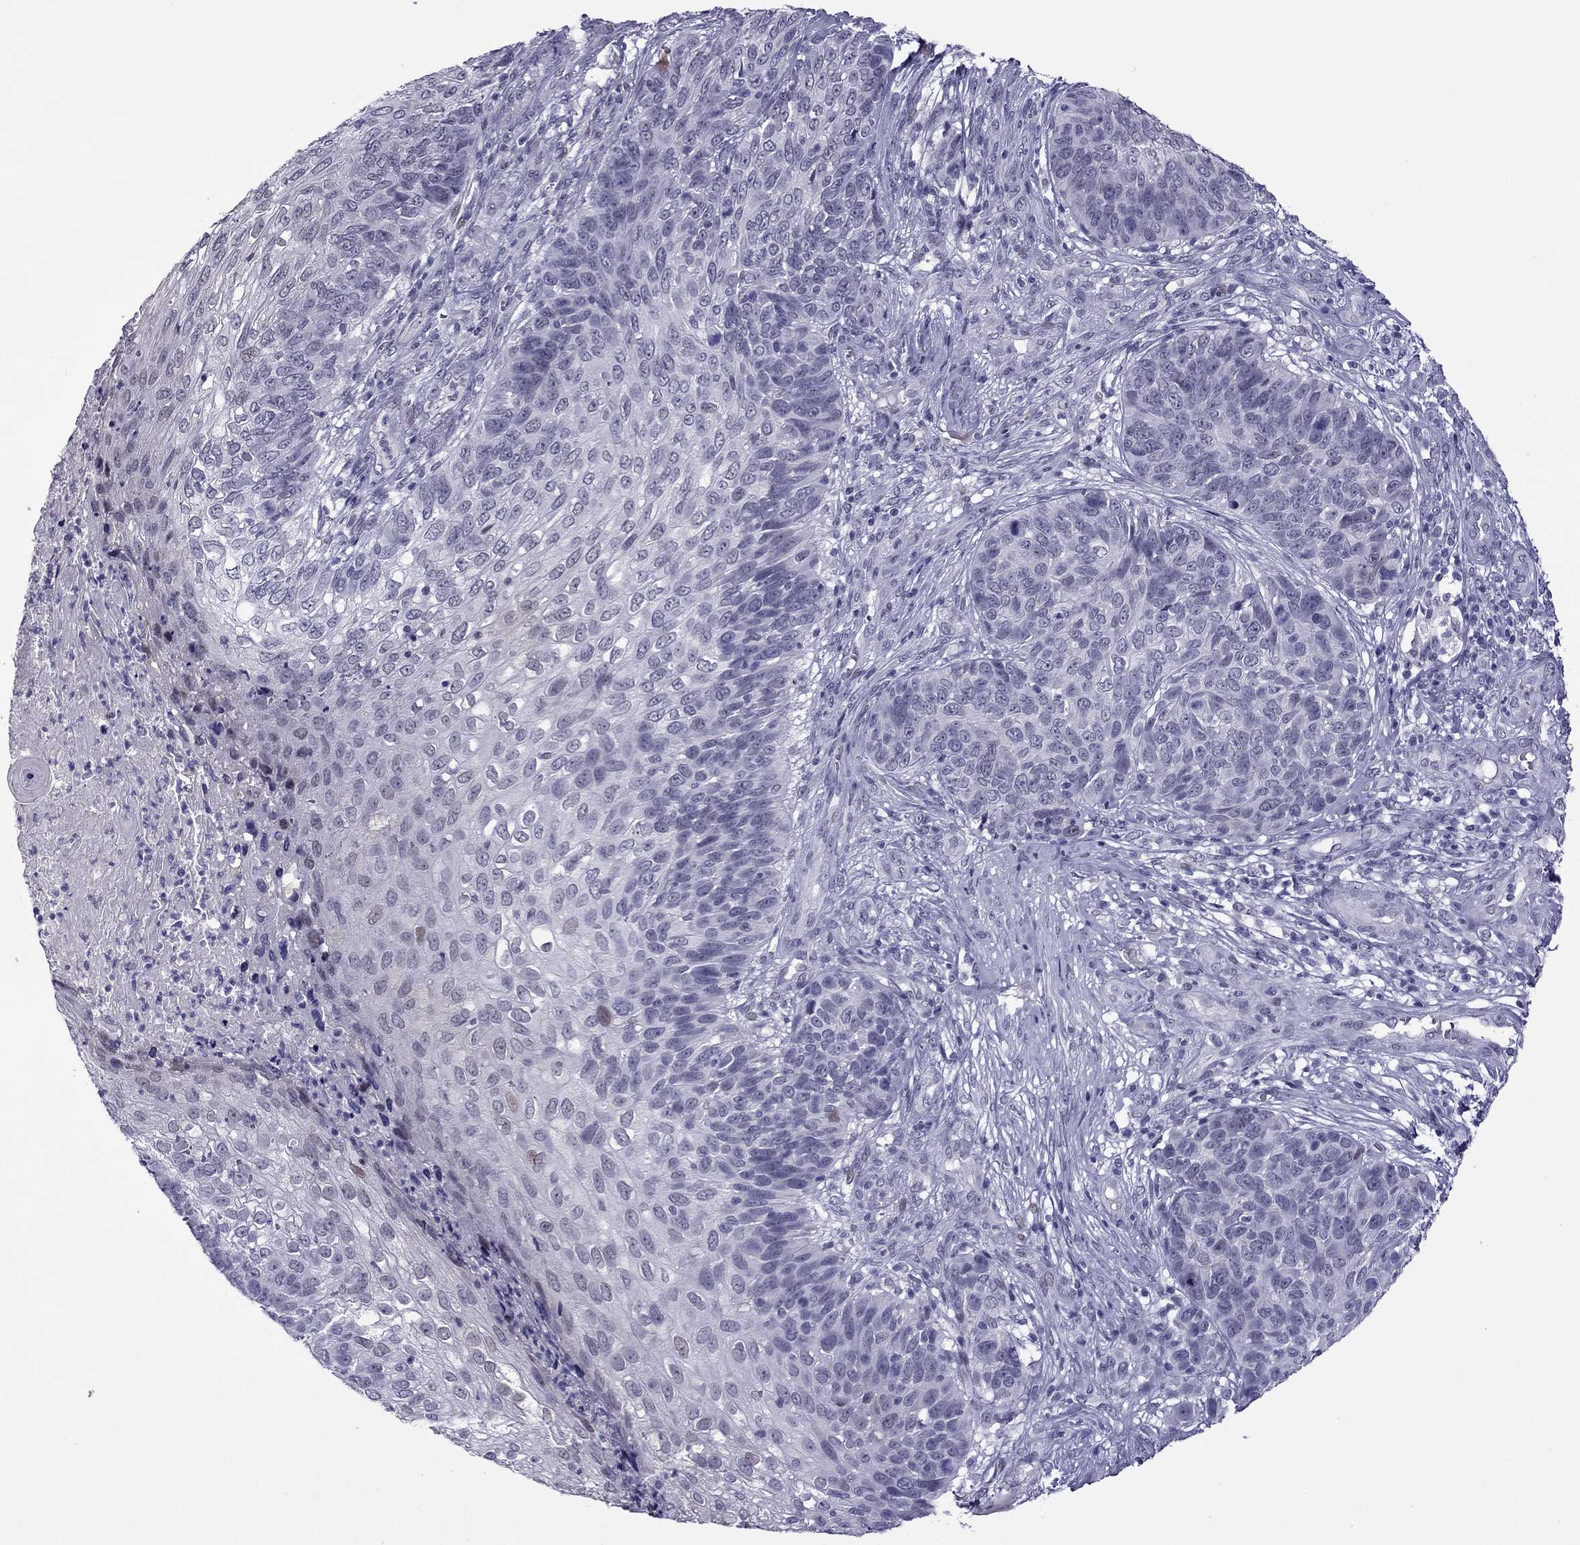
{"staining": {"intensity": "negative", "quantity": "none", "location": "none"}, "tissue": "skin cancer", "cell_type": "Tumor cells", "image_type": "cancer", "snomed": [{"axis": "morphology", "description": "Squamous cell carcinoma, NOS"}, {"axis": "topography", "description": "Skin"}], "caption": "IHC of skin cancer shows no staining in tumor cells. (DAB immunohistochemistry, high magnification).", "gene": "MYLK3", "patient": {"sex": "male", "age": 92}}